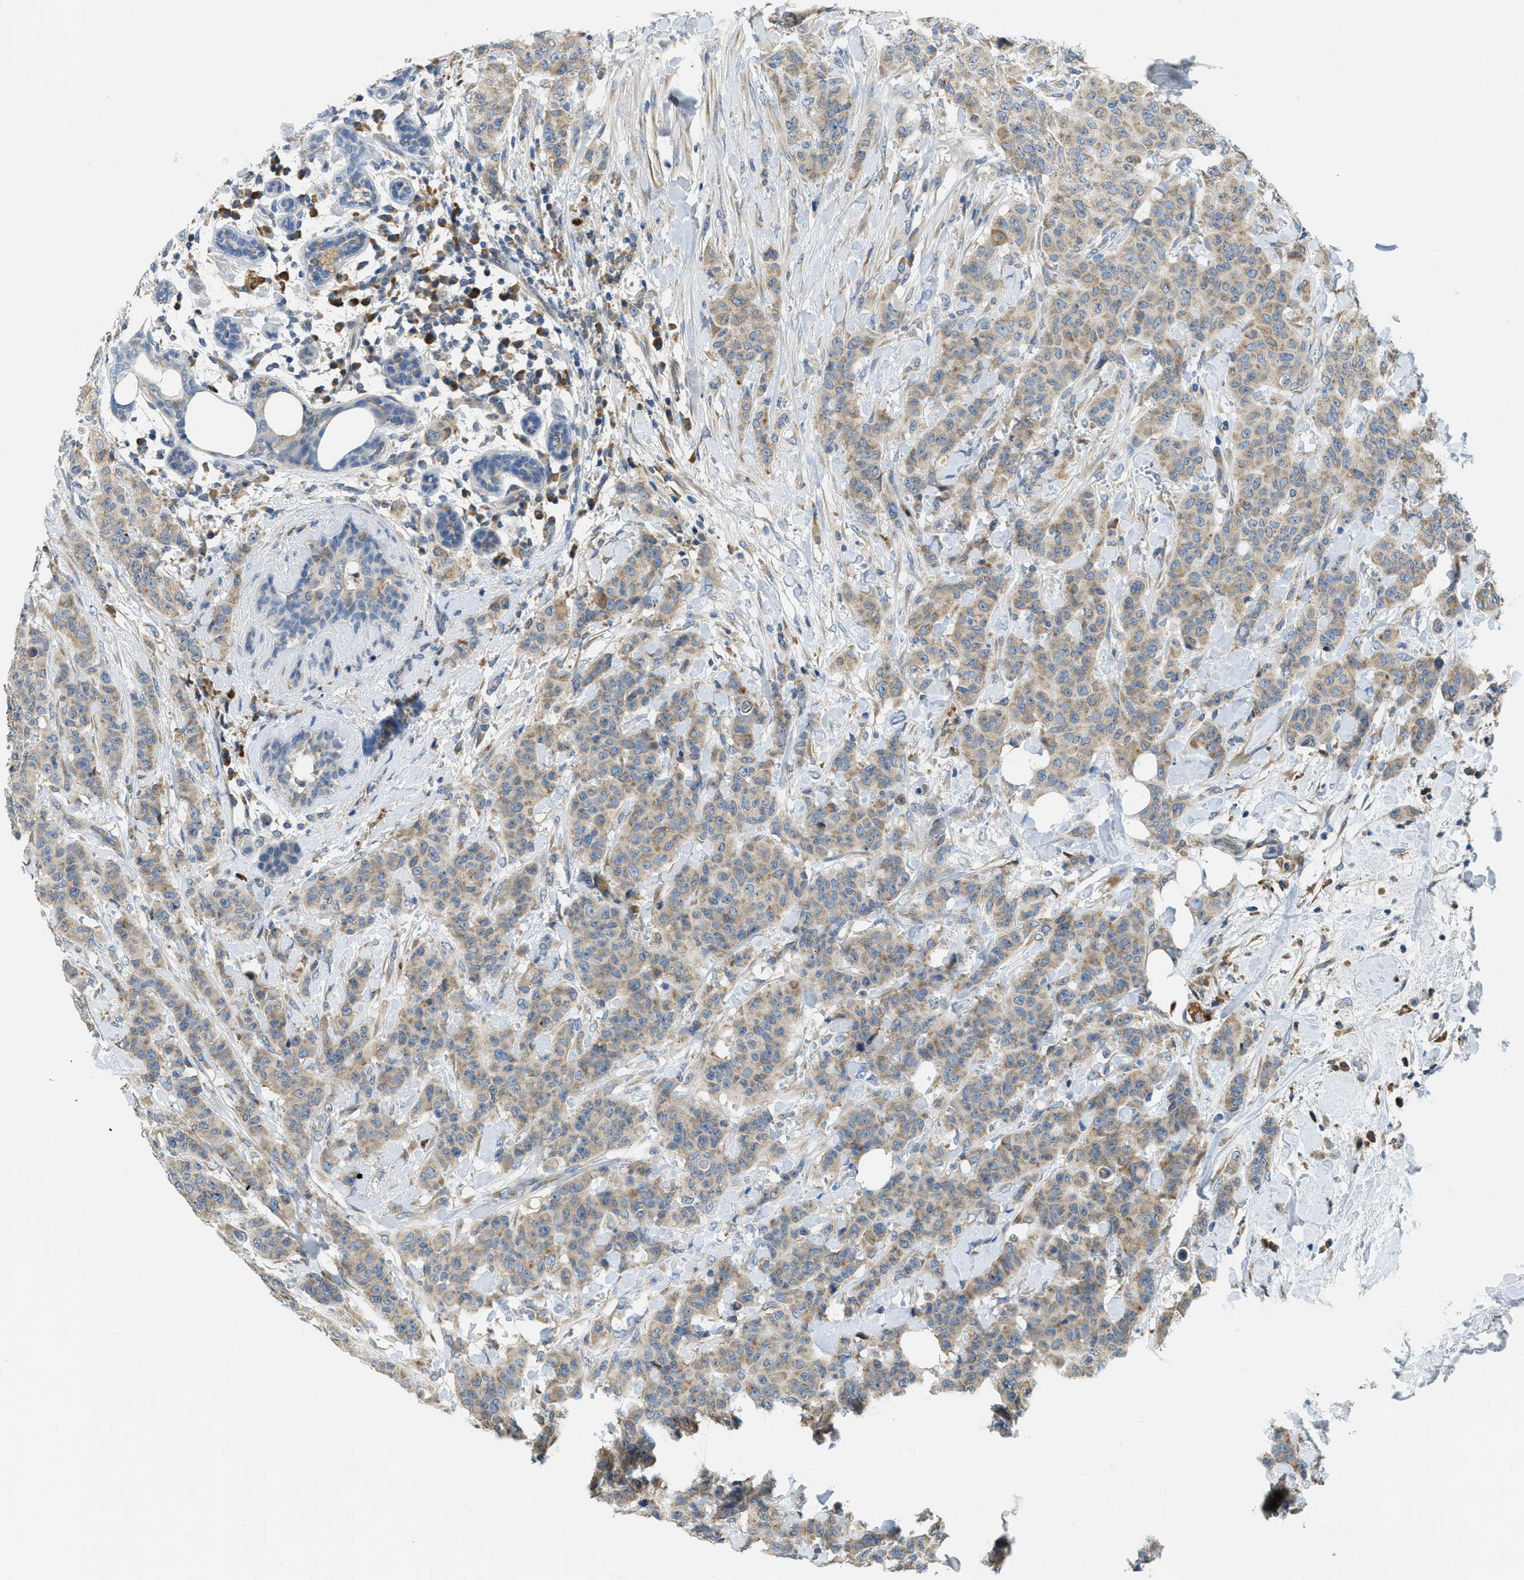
{"staining": {"intensity": "weak", "quantity": ">75%", "location": "cytoplasmic/membranous"}, "tissue": "breast cancer", "cell_type": "Tumor cells", "image_type": "cancer", "snomed": [{"axis": "morphology", "description": "Normal tissue, NOS"}, {"axis": "morphology", "description": "Duct carcinoma"}, {"axis": "topography", "description": "Breast"}], "caption": "IHC of human breast cancer (infiltrating ductal carcinoma) exhibits low levels of weak cytoplasmic/membranous staining in about >75% of tumor cells. The staining was performed using DAB to visualize the protein expression in brown, while the nuclei were stained in blue with hematoxylin (Magnification: 20x).", "gene": "MPDU1", "patient": {"sex": "female", "age": 40}}